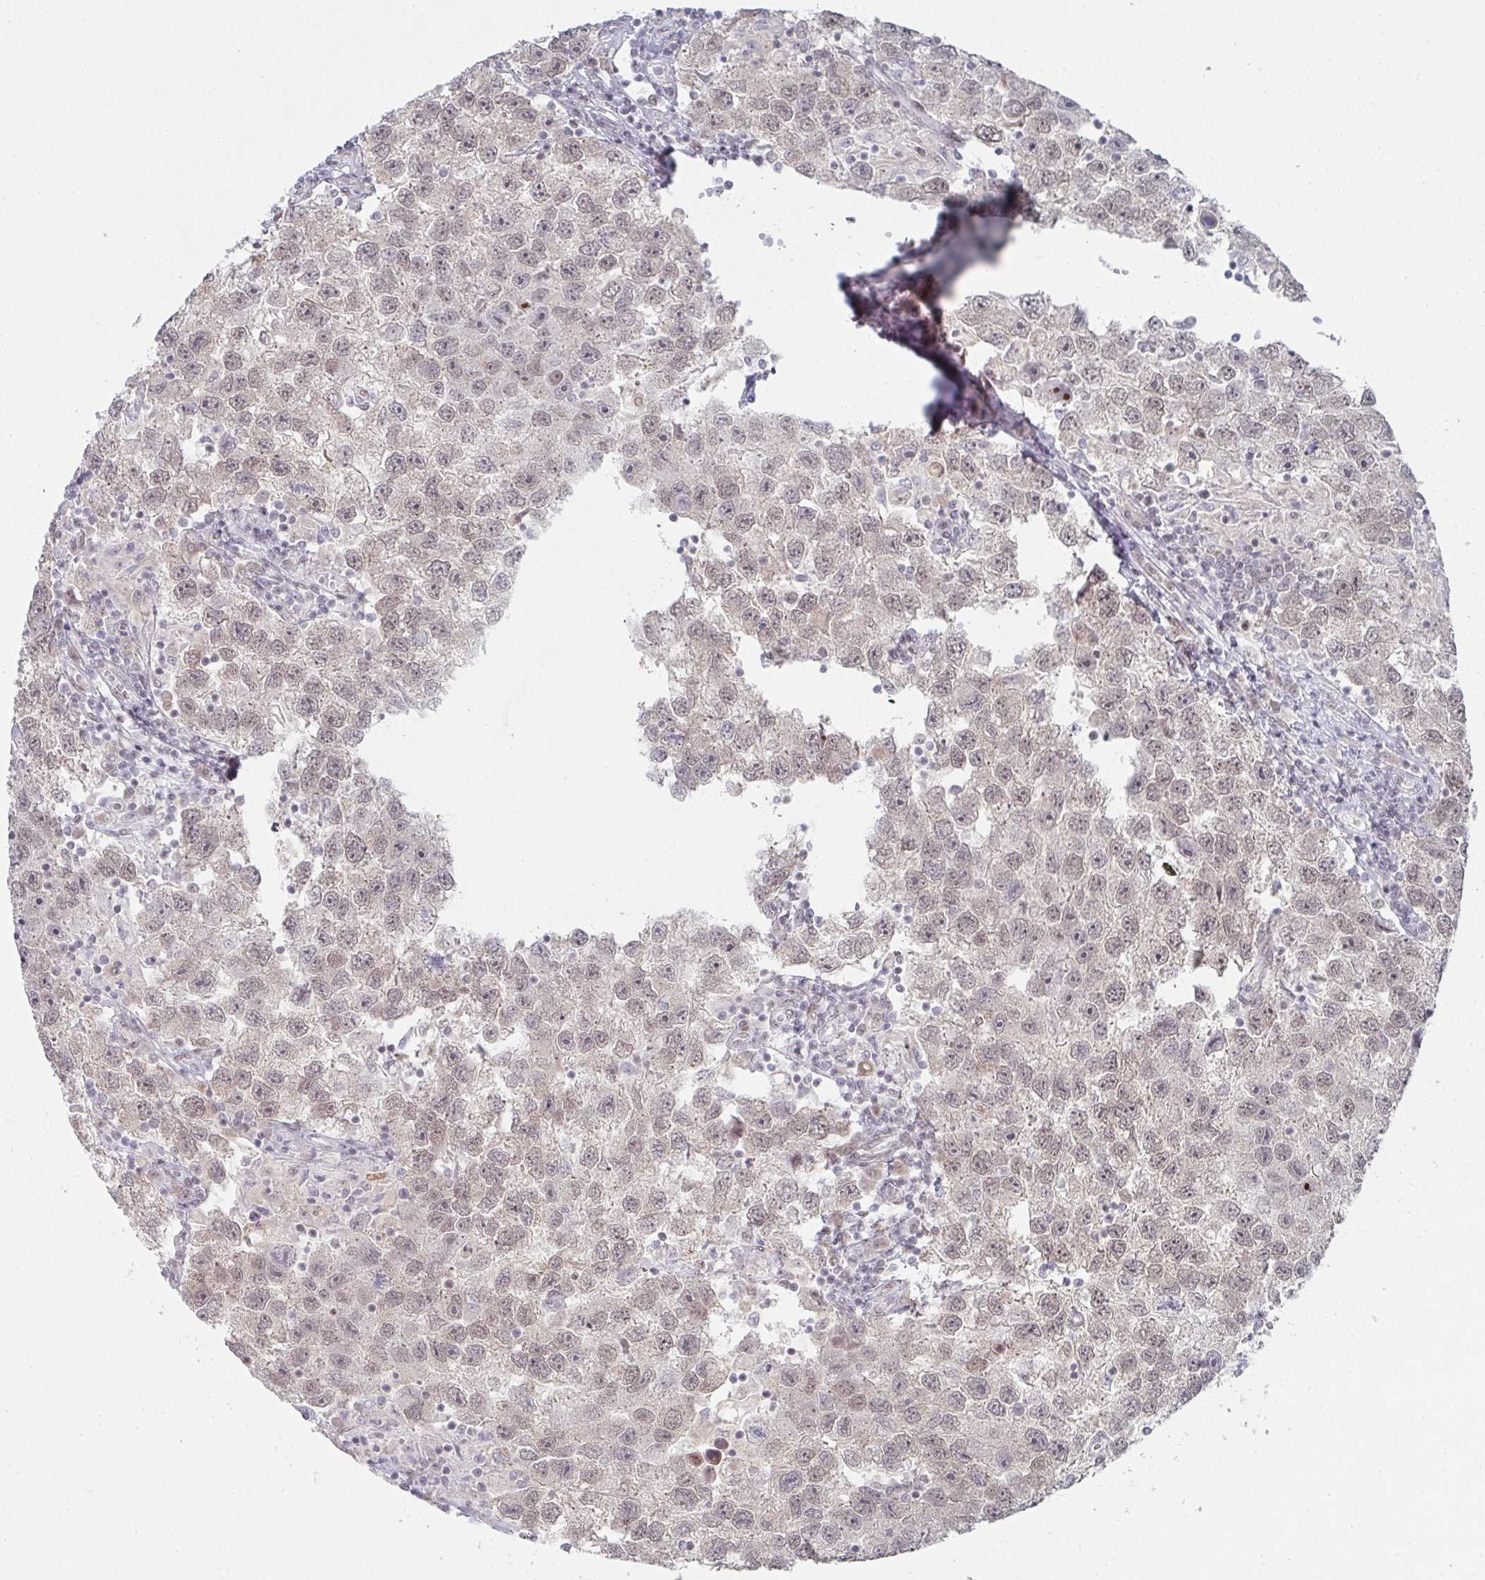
{"staining": {"intensity": "weak", "quantity": ">75%", "location": "nuclear"}, "tissue": "testis cancer", "cell_type": "Tumor cells", "image_type": "cancer", "snomed": [{"axis": "morphology", "description": "Seminoma, NOS"}, {"axis": "topography", "description": "Testis"}], "caption": "Seminoma (testis) stained with DAB (3,3'-diaminobenzidine) IHC shows low levels of weak nuclear expression in approximately >75% of tumor cells.", "gene": "LIN54", "patient": {"sex": "male", "age": 26}}